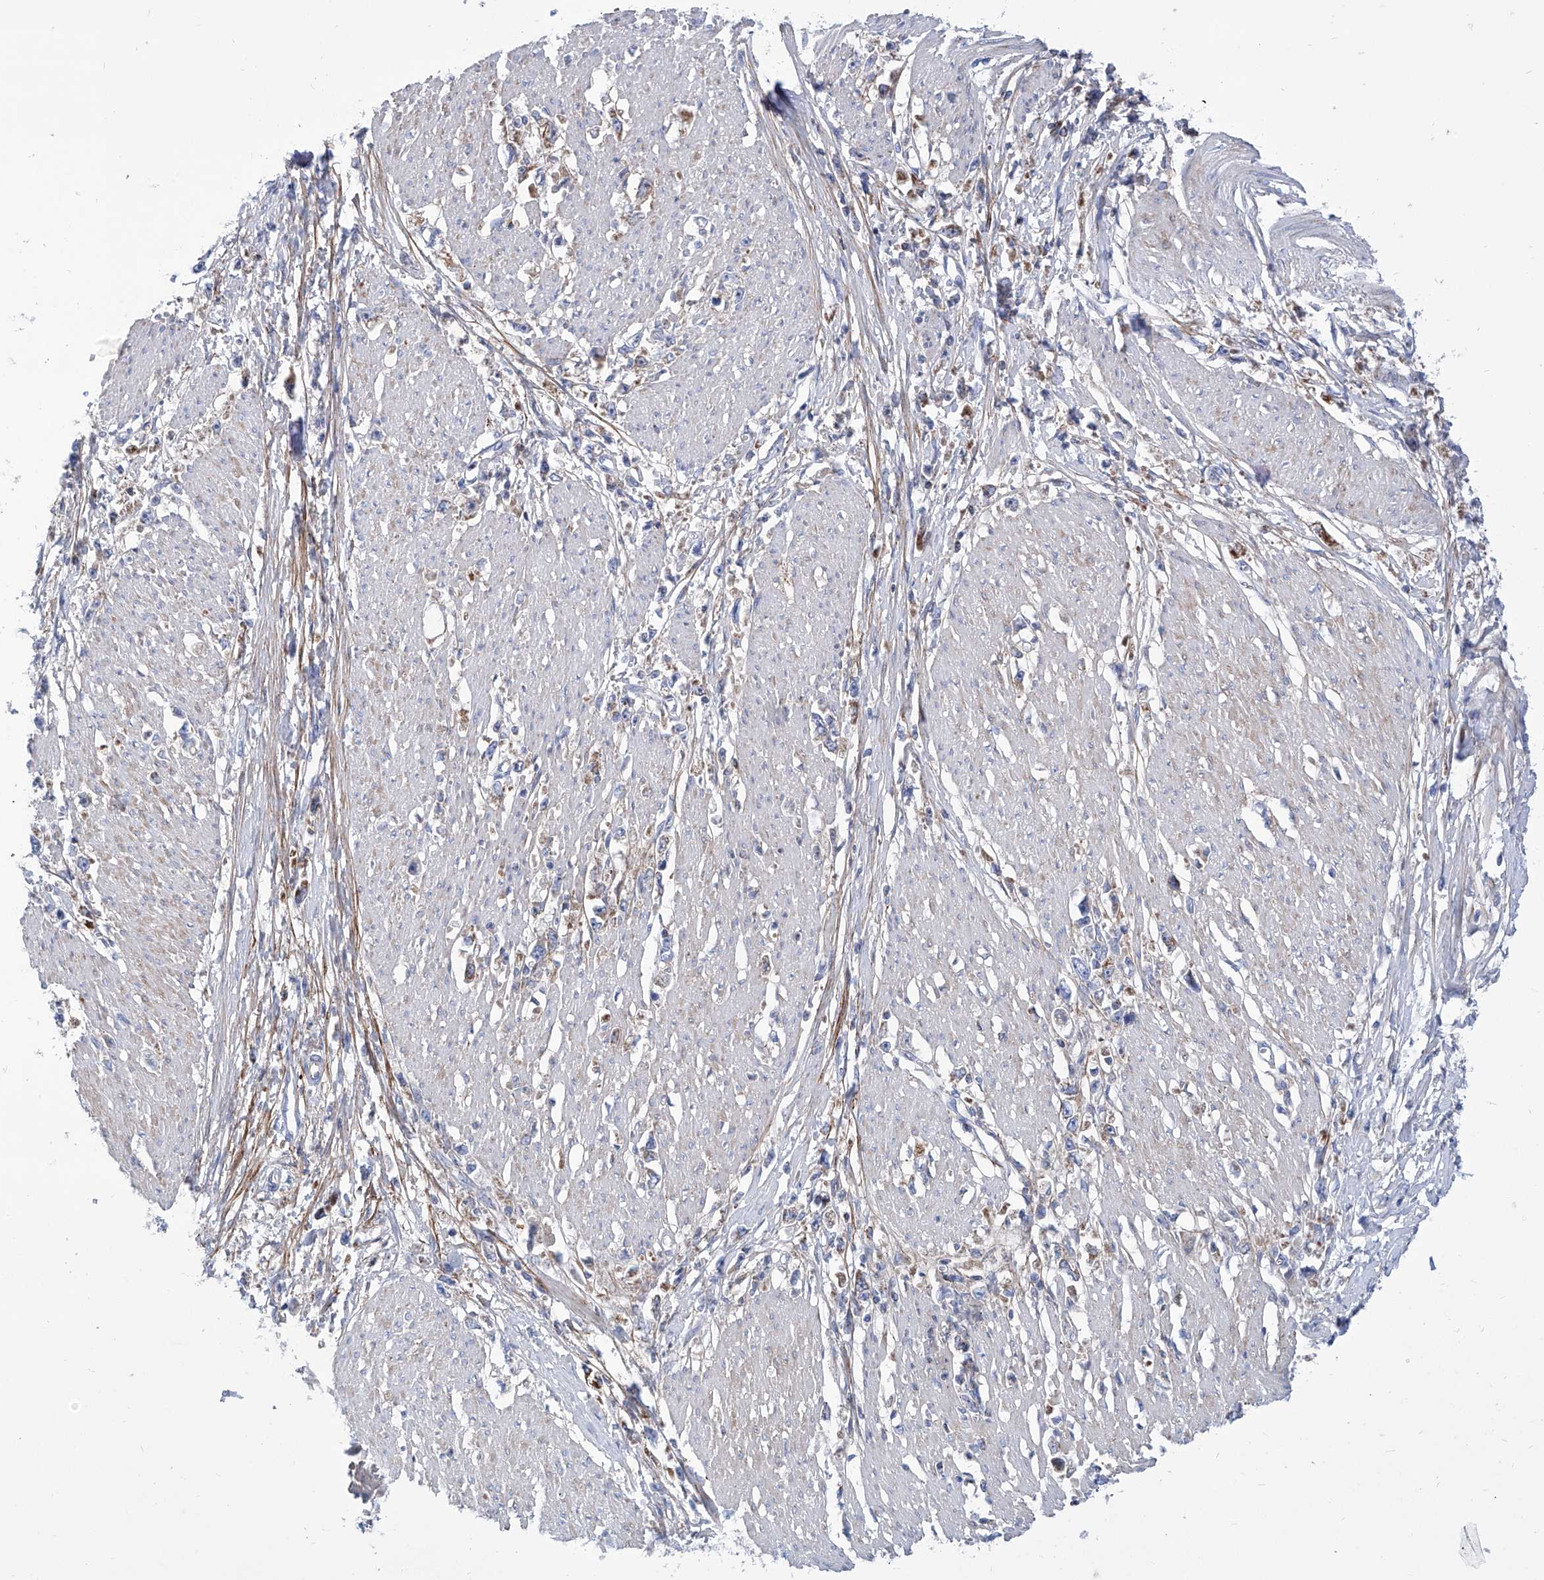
{"staining": {"intensity": "negative", "quantity": "none", "location": "none"}, "tissue": "stomach cancer", "cell_type": "Tumor cells", "image_type": "cancer", "snomed": [{"axis": "morphology", "description": "Adenocarcinoma, NOS"}, {"axis": "topography", "description": "Stomach"}], "caption": "Protein analysis of stomach cancer (adenocarcinoma) demonstrates no significant expression in tumor cells.", "gene": "SRBD1", "patient": {"sex": "female", "age": 59}}